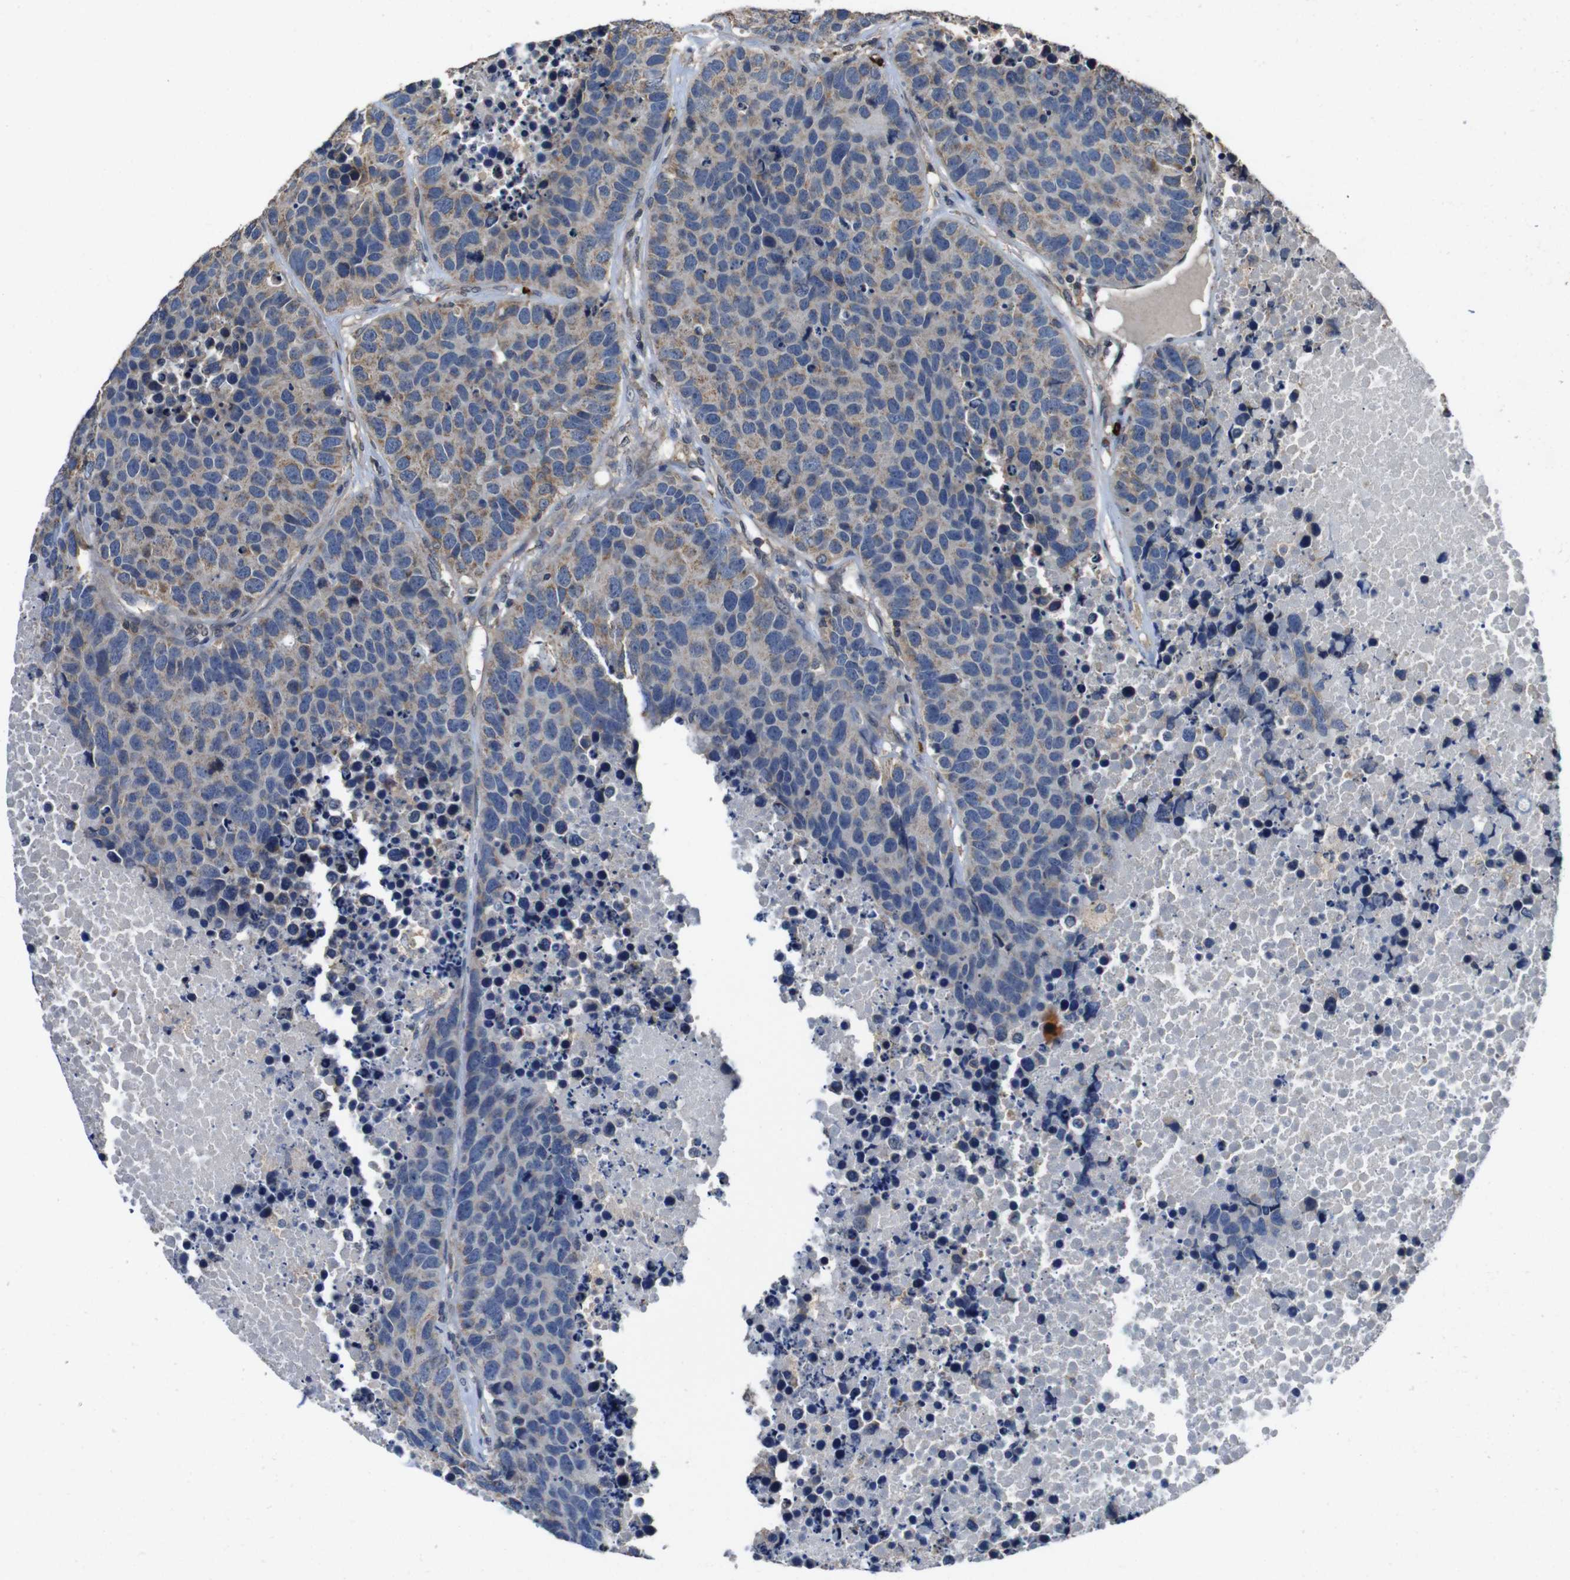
{"staining": {"intensity": "weak", "quantity": "<25%", "location": "cytoplasmic/membranous"}, "tissue": "carcinoid", "cell_type": "Tumor cells", "image_type": "cancer", "snomed": [{"axis": "morphology", "description": "Carcinoid, malignant, NOS"}, {"axis": "topography", "description": "Lung"}], "caption": "Image shows no protein positivity in tumor cells of carcinoid tissue. (Immunohistochemistry (ihc), brightfield microscopy, high magnification).", "gene": "GLIPR1", "patient": {"sex": "male", "age": 60}}